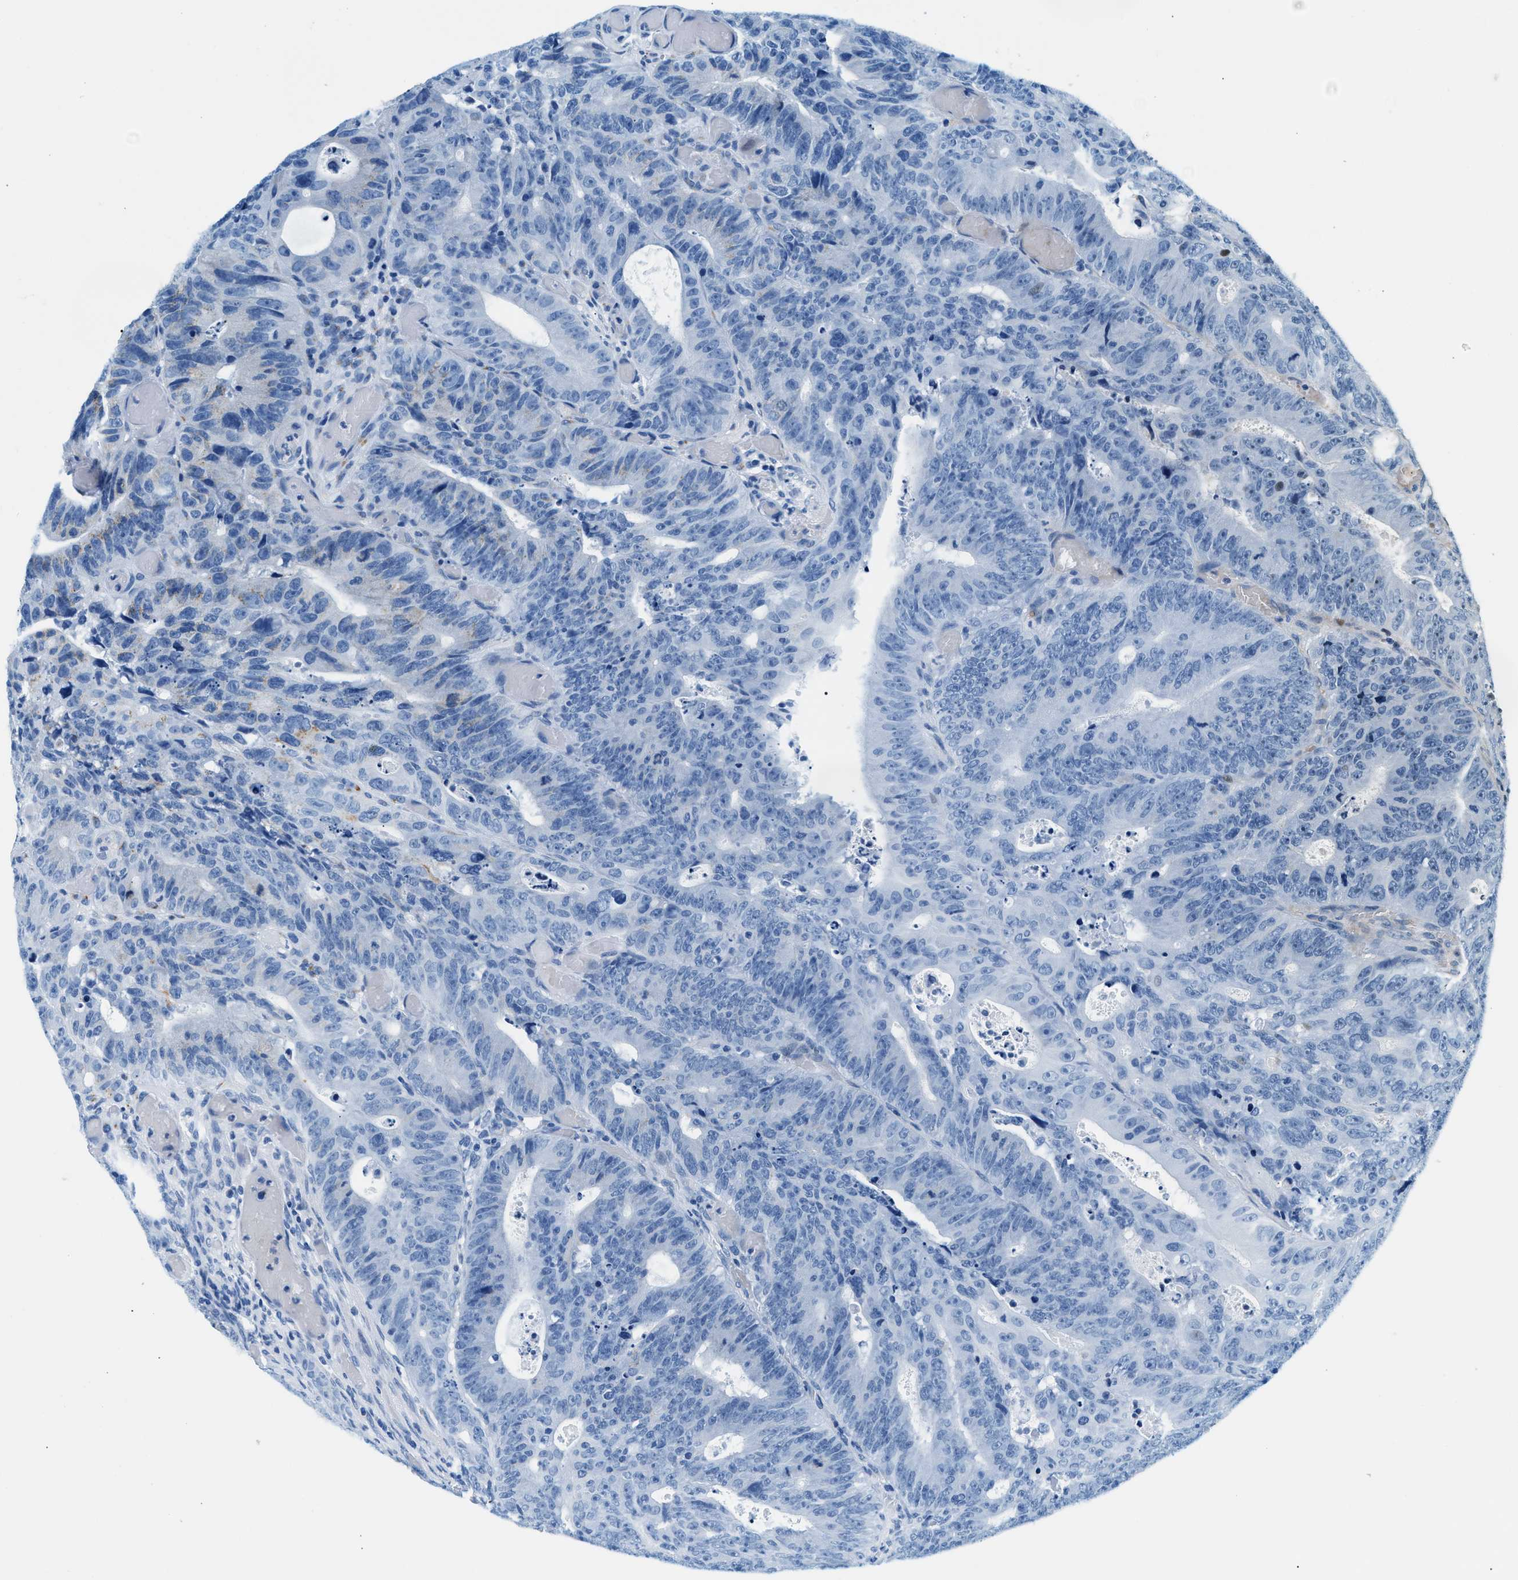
{"staining": {"intensity": "negative", "quantity": "none", "location": "none"}, "tissue": "colorectal cancer", "cell_type": "Tumor cells", "image_type": "cancer", "snomed": [{"axis": "morphology", "description": "Adenocarcinoma, NOS"}, {"axis": "topography", "description": "Colon"}], "caption": "Immunohistochemistry (IHC) of human colorectal cancer (adenocarcinoma) shows no positivity in tumor cells. (DAB (3,3'-diaminobenzidine) immunohistochemistry, high magnification).", "gene": "VPS53", "patient": {"sex": "male", "age": 87}}